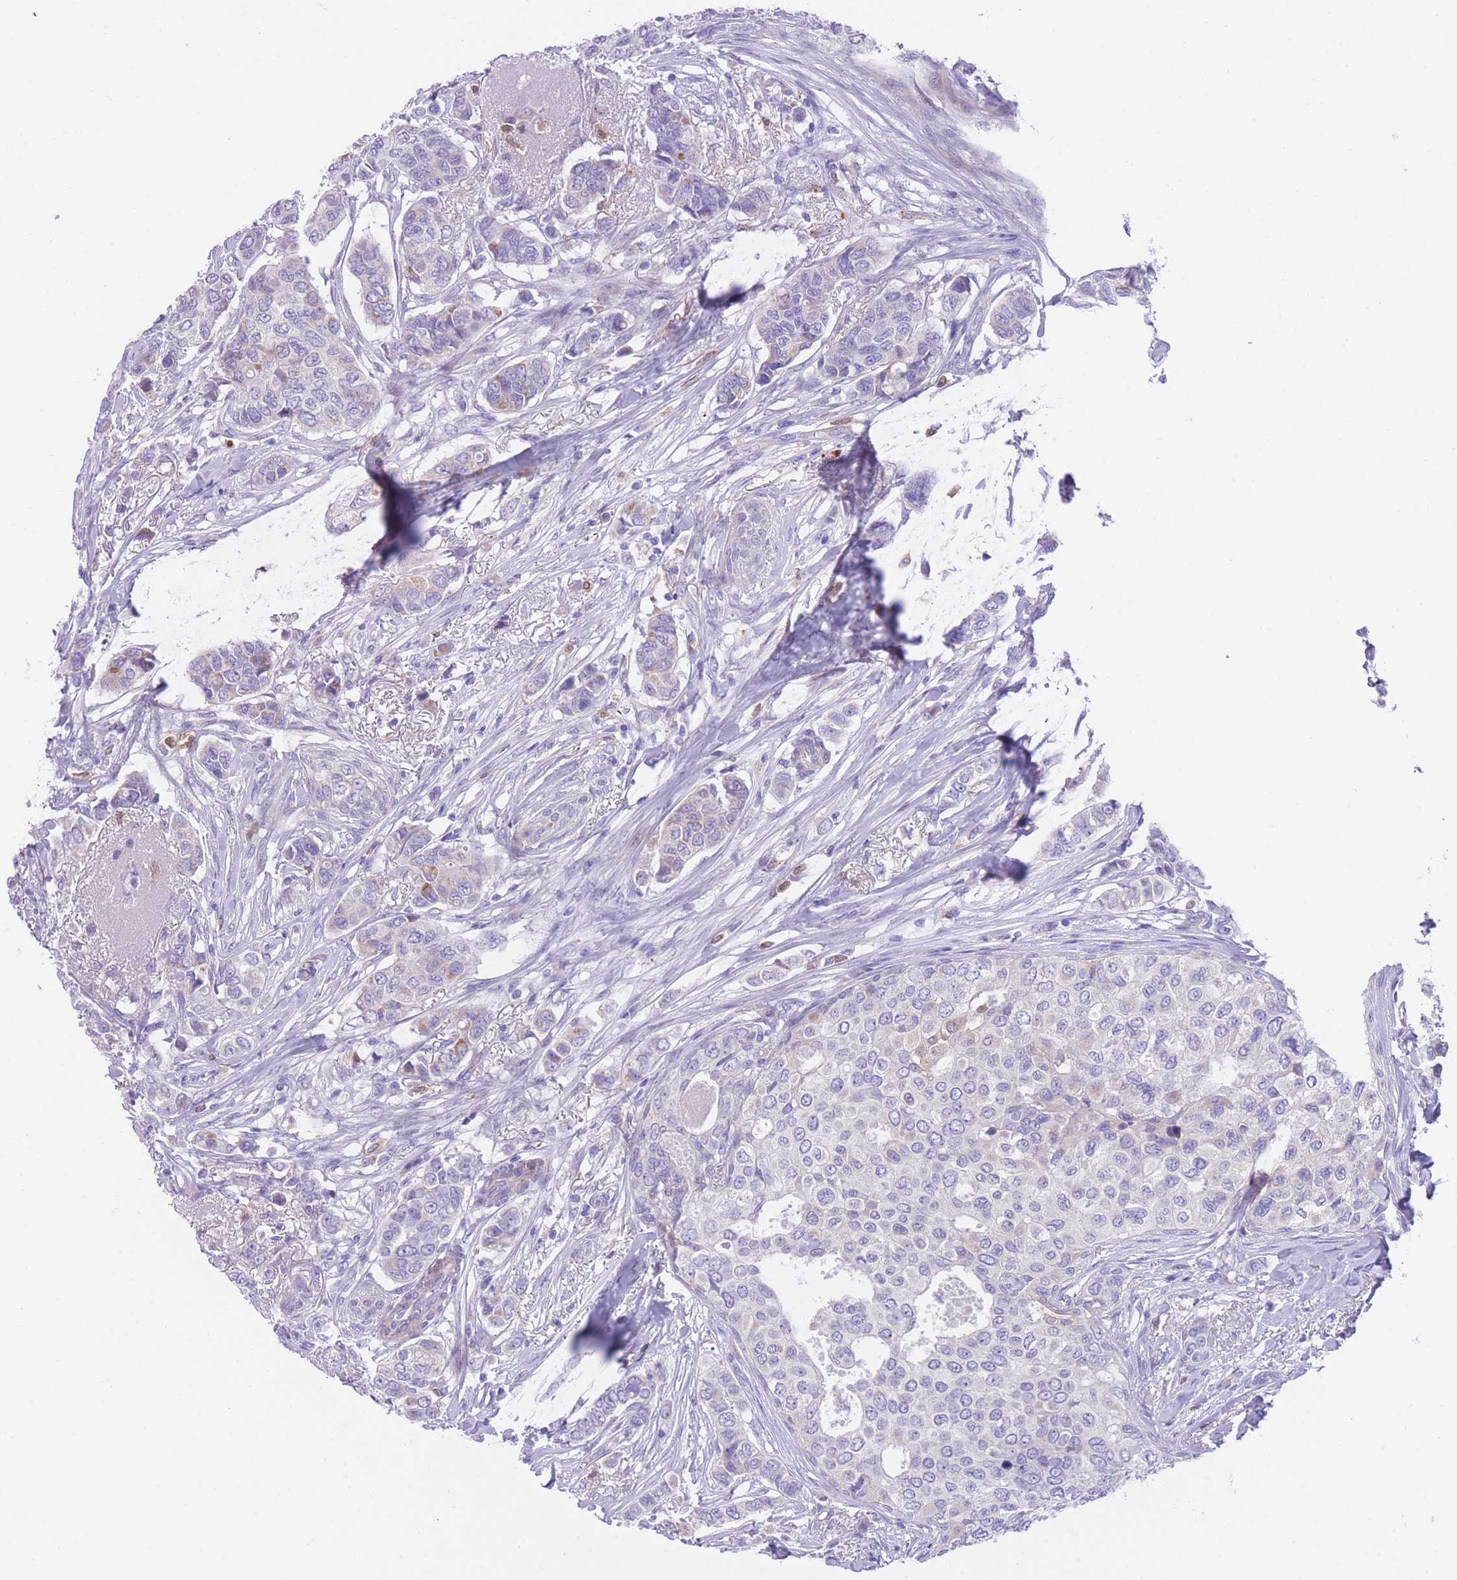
{"staining": {"intensity": "negative", "quantity": "none", "location": "none"}, "tissue": "breast cancer", "cell_type": "Tumor cells", "image_type": "cancer", "snomed": [{"axis": "morphology", "description": "Lobular carcinoma"}, {"axis": "topography", "description": "Breast"}], "caption": "Human breast cancer (lobular carcinoma) stained for a protein using immunohistochemistry (IHC) shows no positivity in tumor cells.", "gene": "QTRT1", "patient": {"sex": "female", "age": 51}}